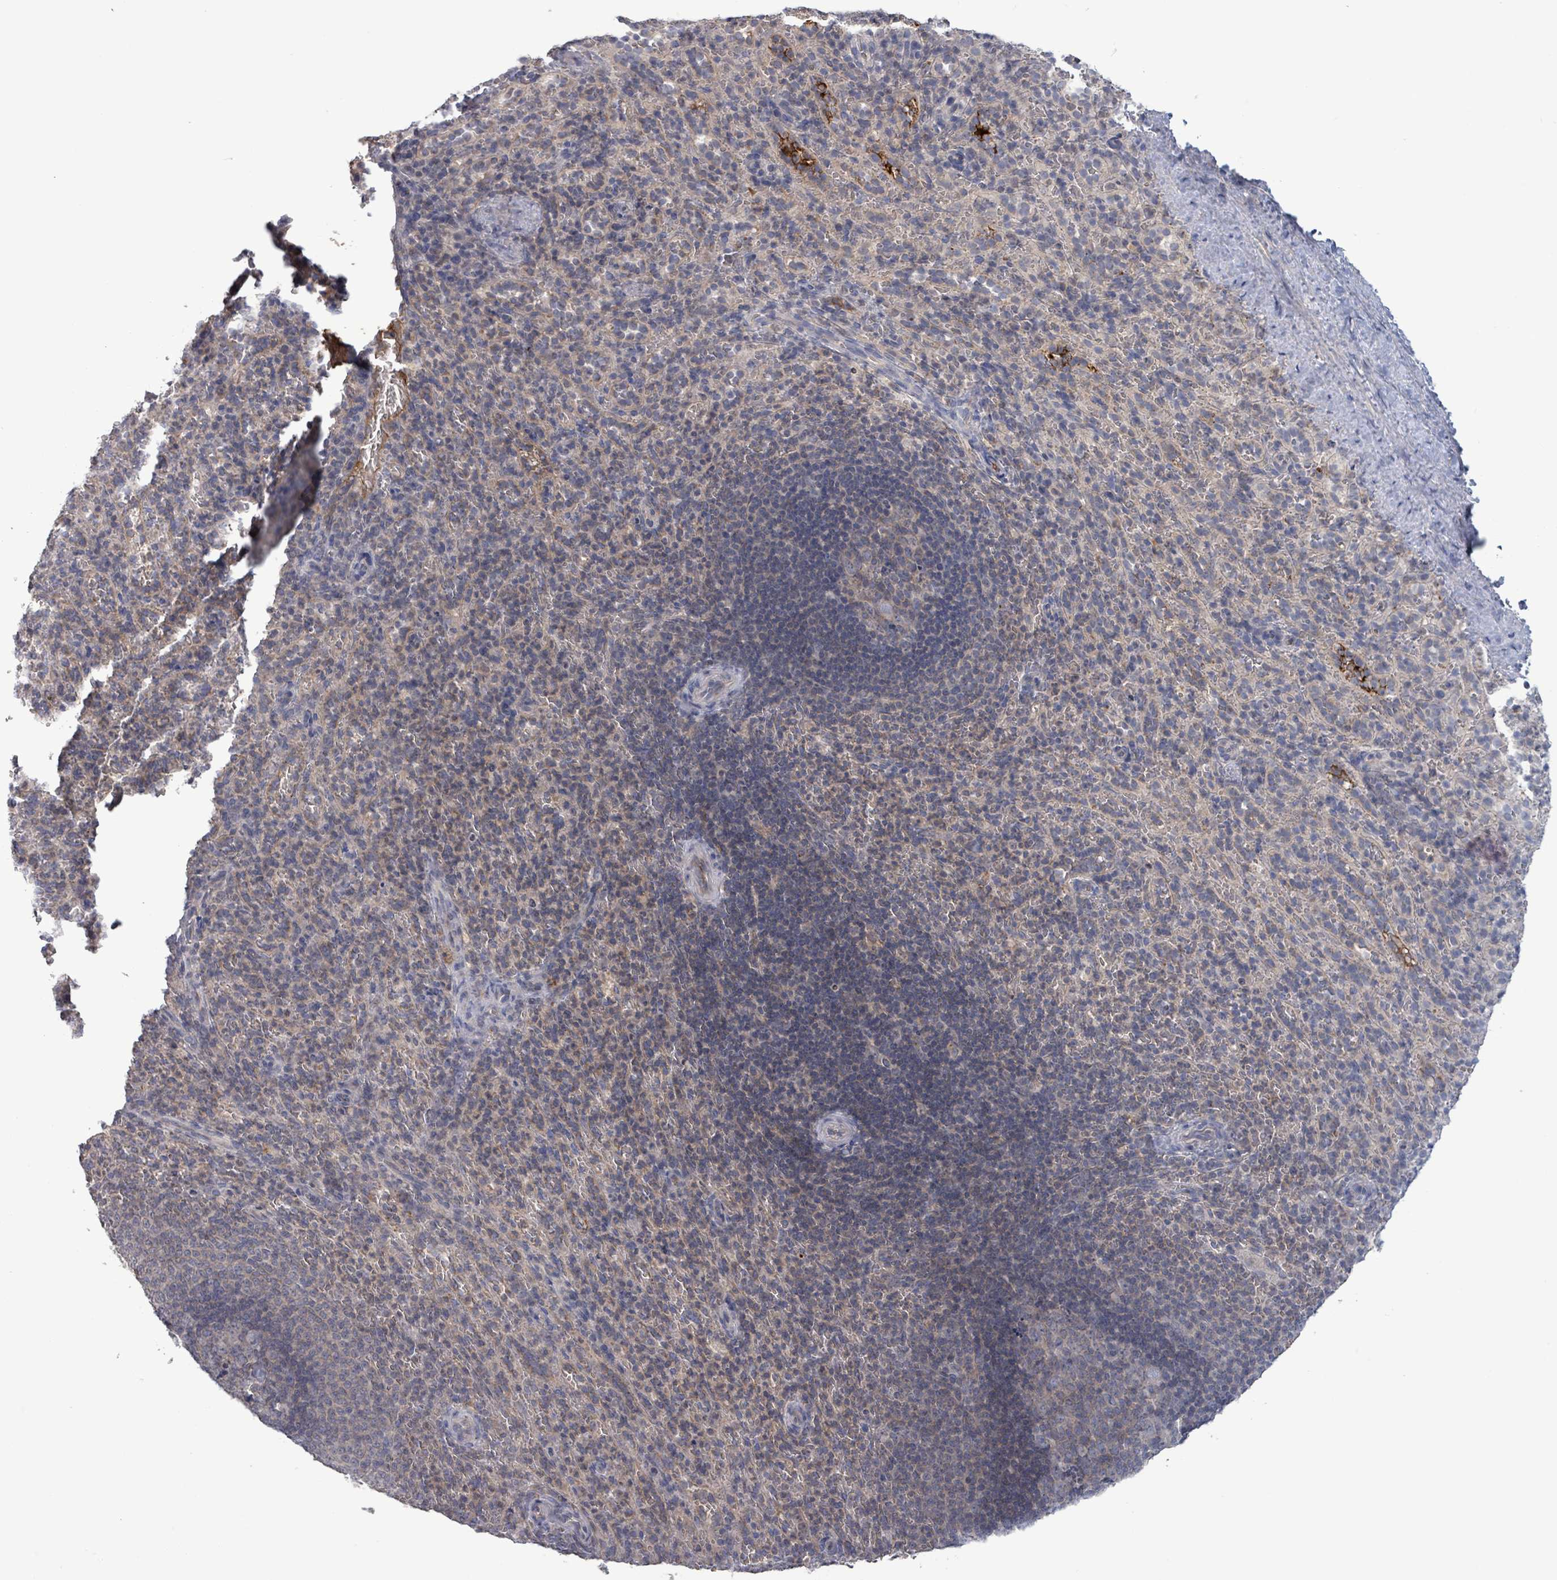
{"staining": {"intensity": "negative", "quantity": "none", "location": "none"}, "tissue": "spleen", "cell_type": "Cells in red pulp", "image_type": "normal", "snomed": [{"axis": "morphology", "description": "Normal tissue, NOS"}, {"axis": "topography", "description": "Spleen"}], "caption": "DAB (3,3'-diaminobenzidine) immunohistochemical staining of unremarkable human spleen reveals no significant expression in cells in red pulp.", "gene": "GRM8", "patient": {"sex": "female", "age": 21}}